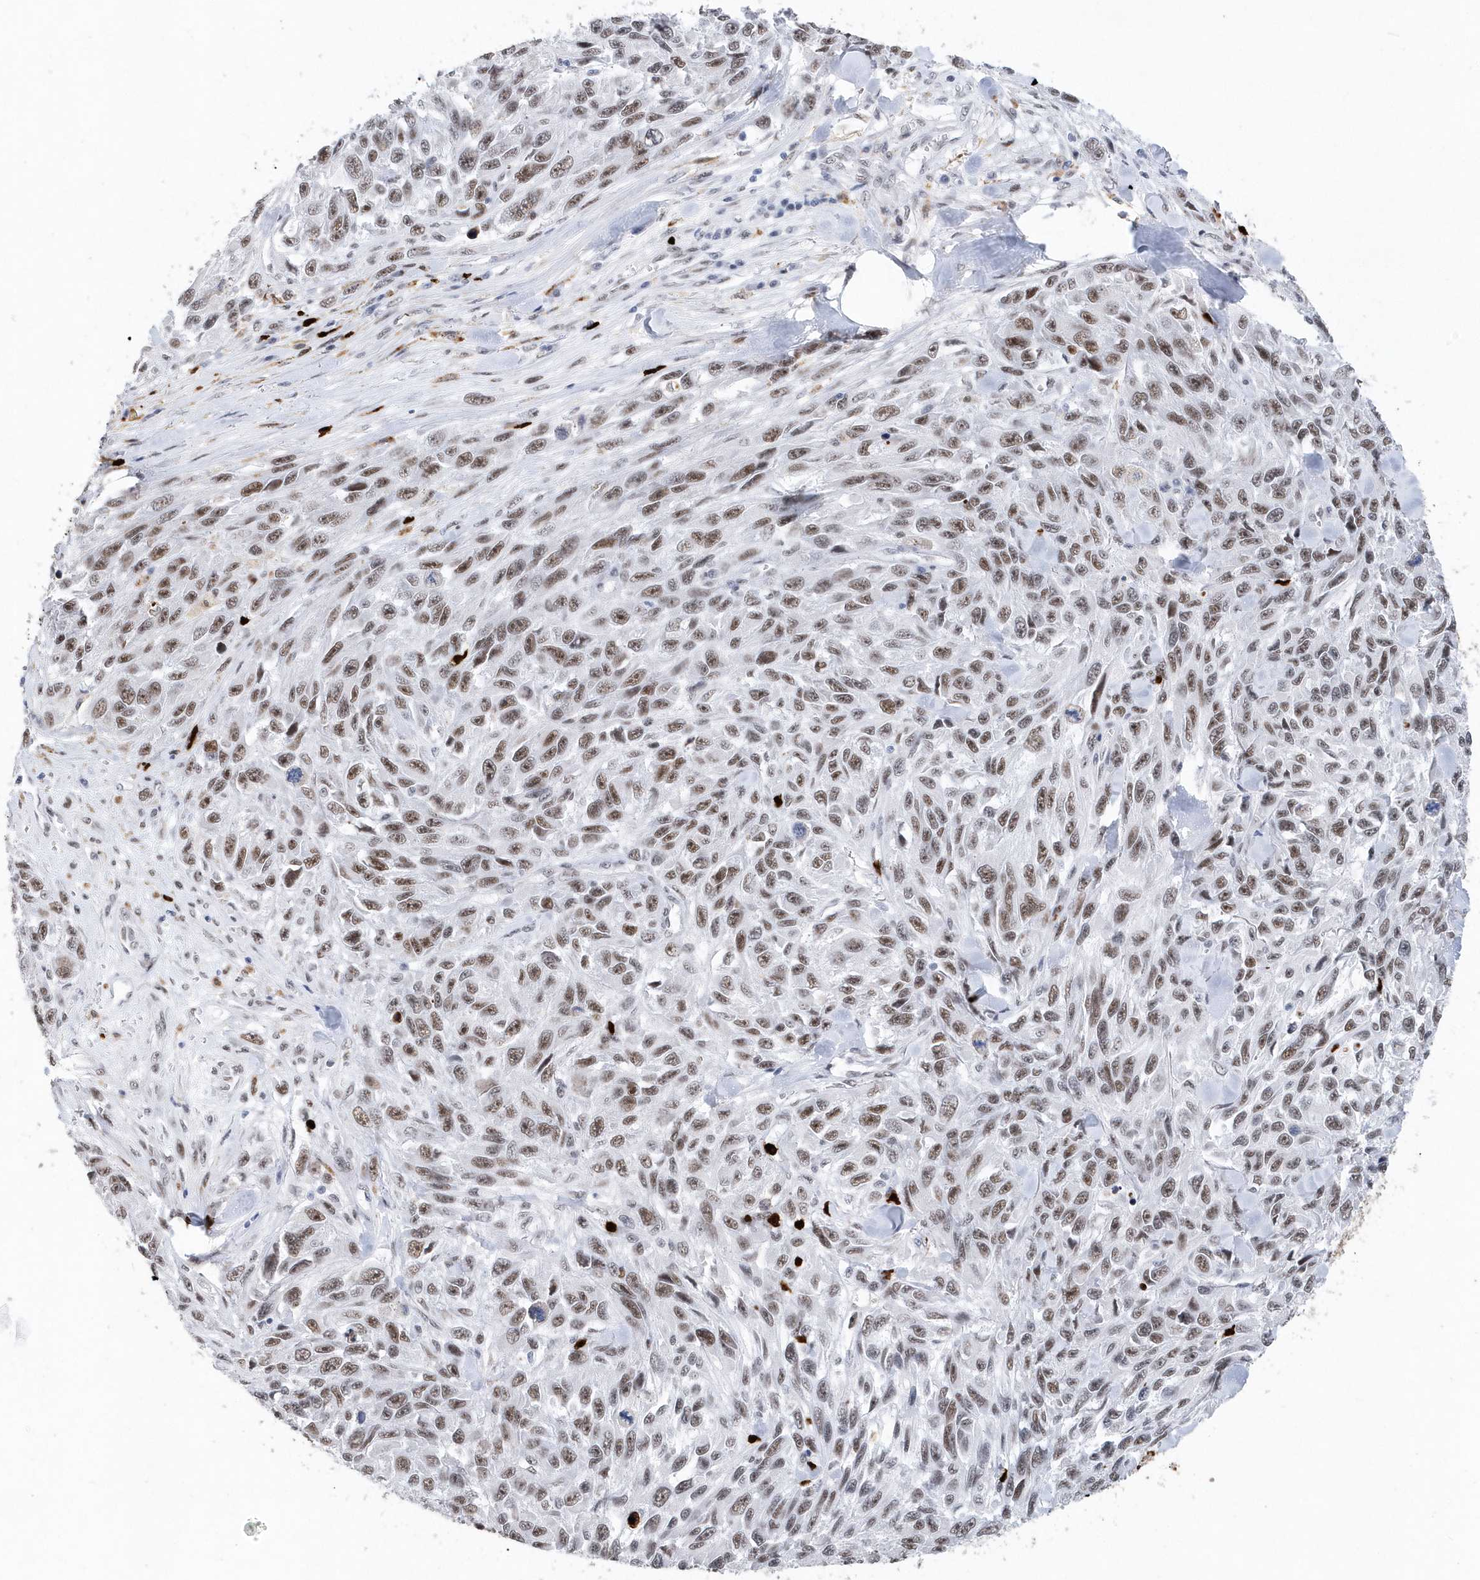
{"staining": {"intensity": "moderate", "quantity": ">75%", "location": "nuclear"}, "tissue": "melanoma", "cell_type": "Tumor cells", "image_type": "cancer", "snomed": [{"axis": "morphology", "description": "Malignant melanoma, NOS"}, {"axis": "topography", "description": "Skin"}], "caption": "Malignant melanoma tissue reveals moderate nuclear positivity in about >75% of tumor cells, visualized by immunohistochemistry. The staining is performed using DAB brown chromogen to label protein expression. The nuclei are counter-stained blue using hematoxylin.", "gene": "RPP30", "patient": {"sex": "female", "age": 96}}